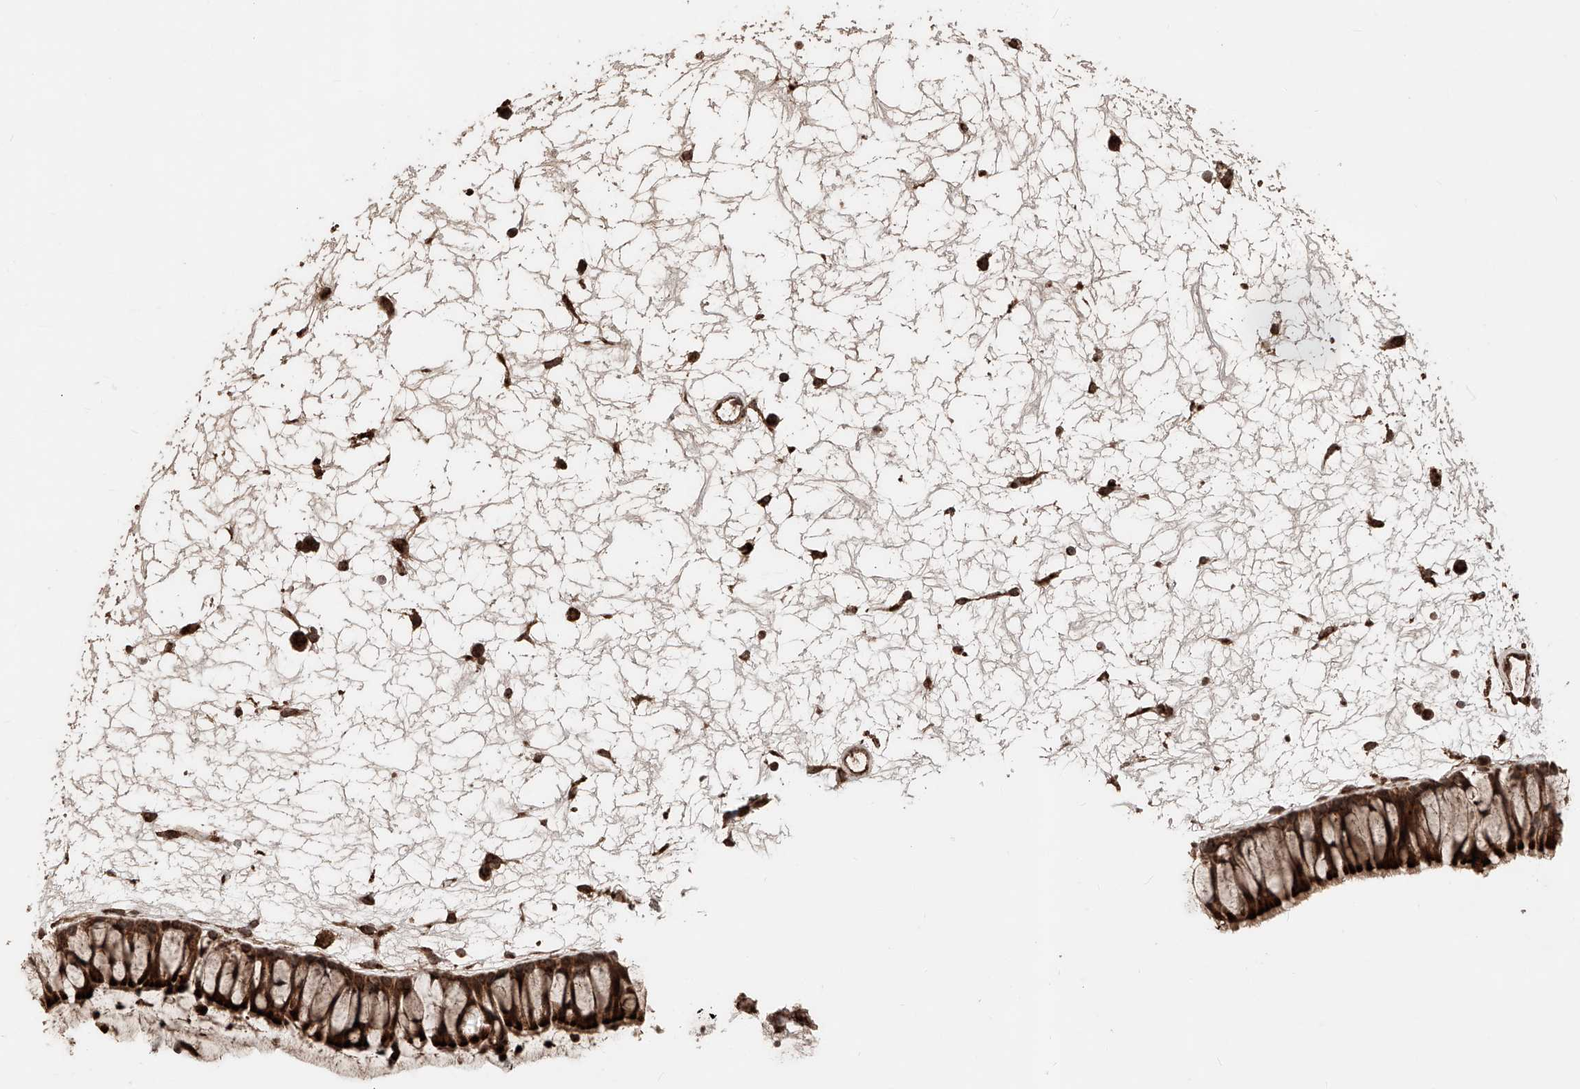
{"staining": {"intensity": "strong", "quantity": ">75%", "location": "cytoplasmic/membranous,nuclear"}, "tissue": "nasopharynx", "cell_type": "Respiratory epithelial cells", "image_type": "normal", "snomed": [{"axis": "morphology", "description": "Normal tissue, NOS"}, {"axis": "topography", "description": "Nasopharynx"}], "caption": "This image shows immunohistochemistry (IHC) staining of unremarkable nasopharynx, with high strong cytoplasmic/membranous,nuclear positivity in about >75% of respiratory epithelial cells.", "gene": "ZSCAN29", "patient": {"sex": "male", "age": 64}}